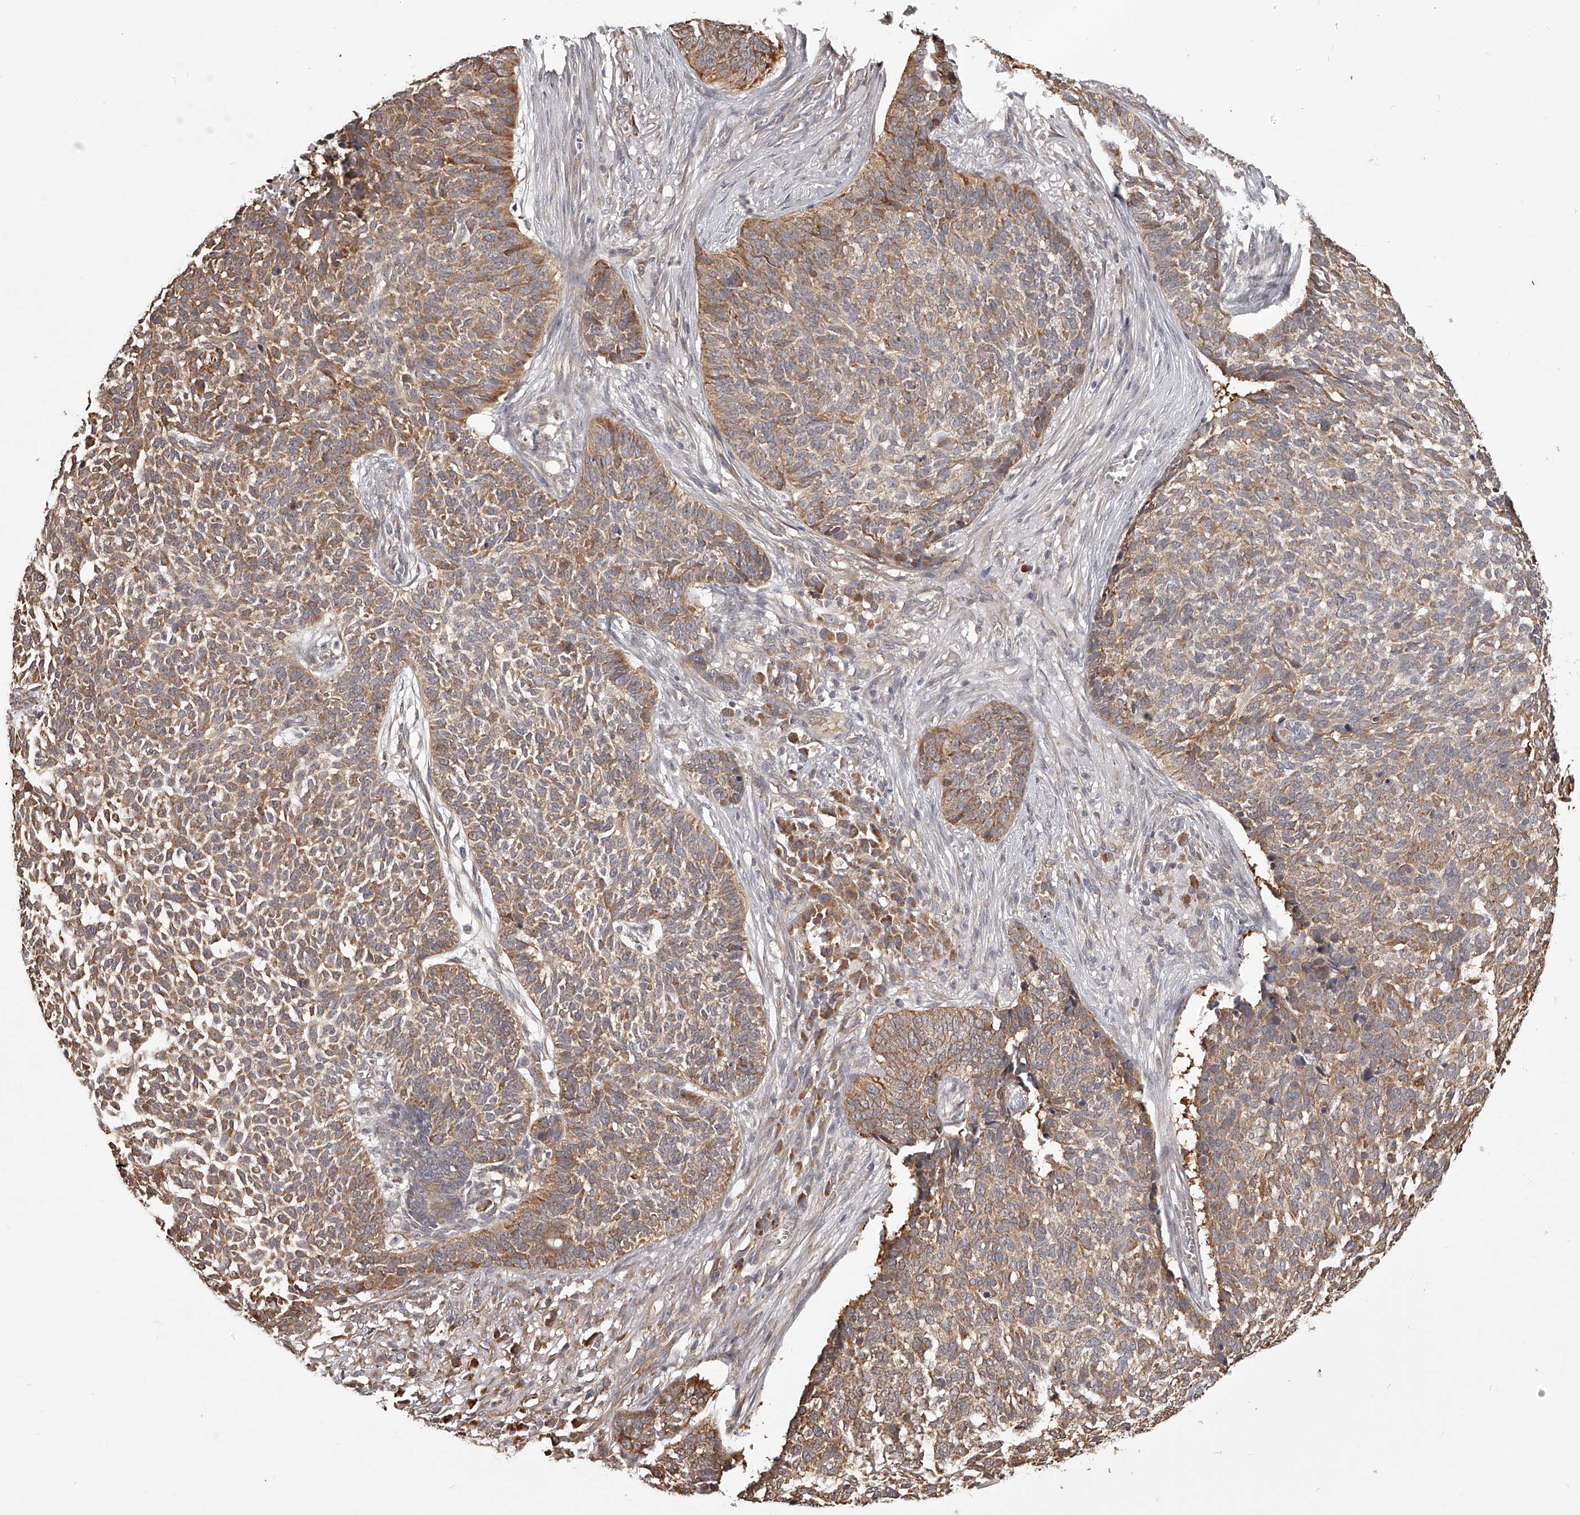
{"staining": {"intensity": "moderate", "quantity": ">75%", "location": "cytoplasmic/membranous"}, "tissue": "skin cancer", "cell_type": "Tumor cells", "image_type": "cancer", "snomed": [{"axis": "morphology", "description": "Basal cell carcinoma"}, {"axis": "topography", "description": "Skin"}], "caption": "Moderate cytoplasmic/membranous protein expression is identified in approximately >75% of tumor cells in skin basal cell carcinoma.", "gene": "ZNF582", "patient": {"sex": "male", "age": 85}}